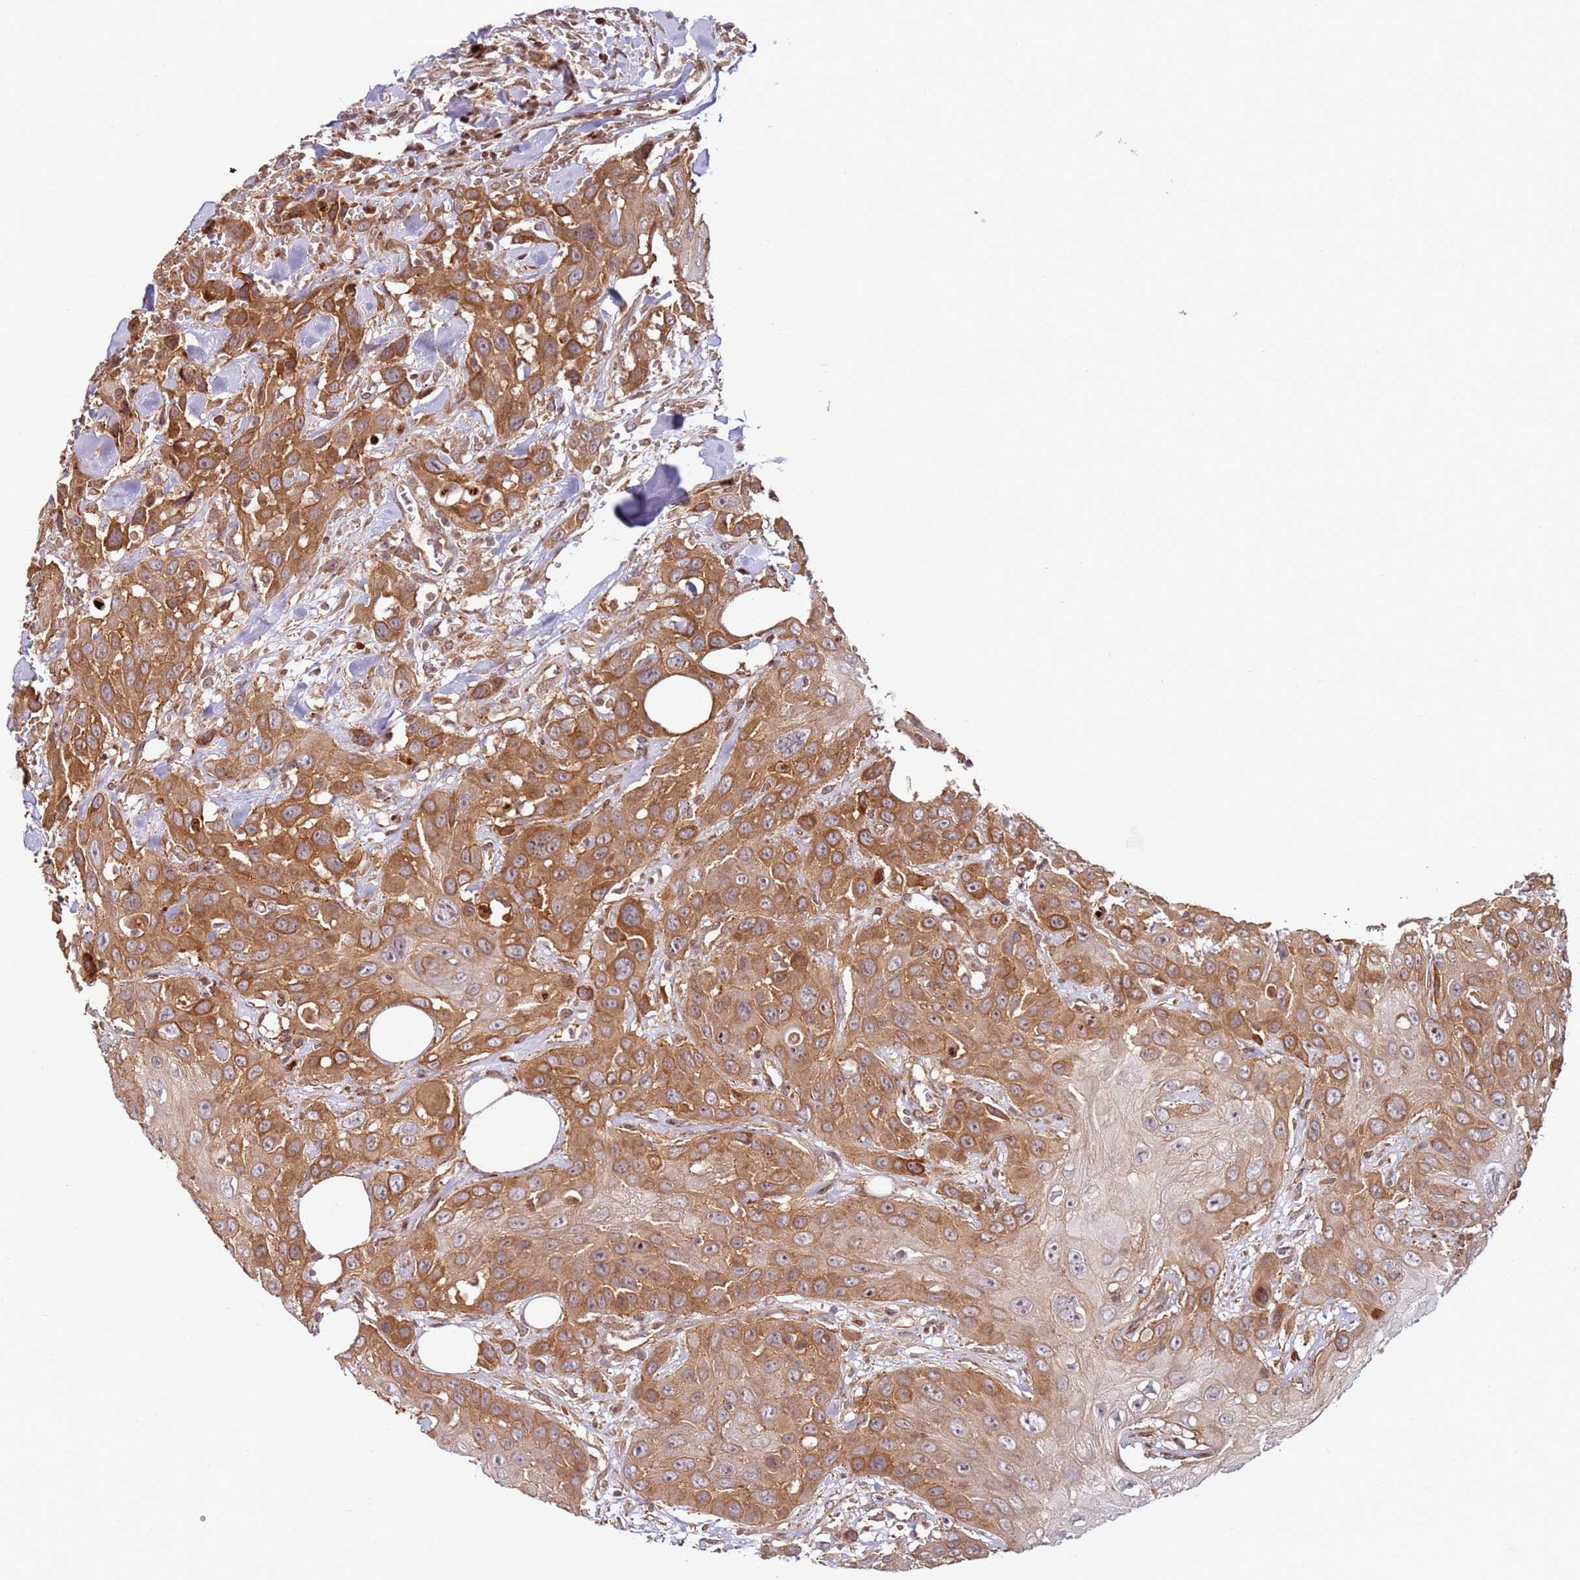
{"staining": {"intensity": "moderate", "quantity": ">75%", "location": "cytoplasmic/membranous"}, "tissue": "head and neck cancer", "cell_type": "Tumor cells", "image_type": "cancer", "snomed": [{"axis": "morphology", "description": "Squamous cell carcinoma, NOS"}, {"axis": "topography", "description": "Head-Neck"}], "caption": "The immunohistochemical stain labels moderate cytoplasmic/membranous positivity in tumor cells of squamous cell carcinoma (head and neck) tissue. The staining is performed using DAB brown chromogen to label protein expression. The nuclei are counter-stained blue using hematoxylin.", "gene": "TMEM233", "patient": {"sex": "male", "age": 81}}